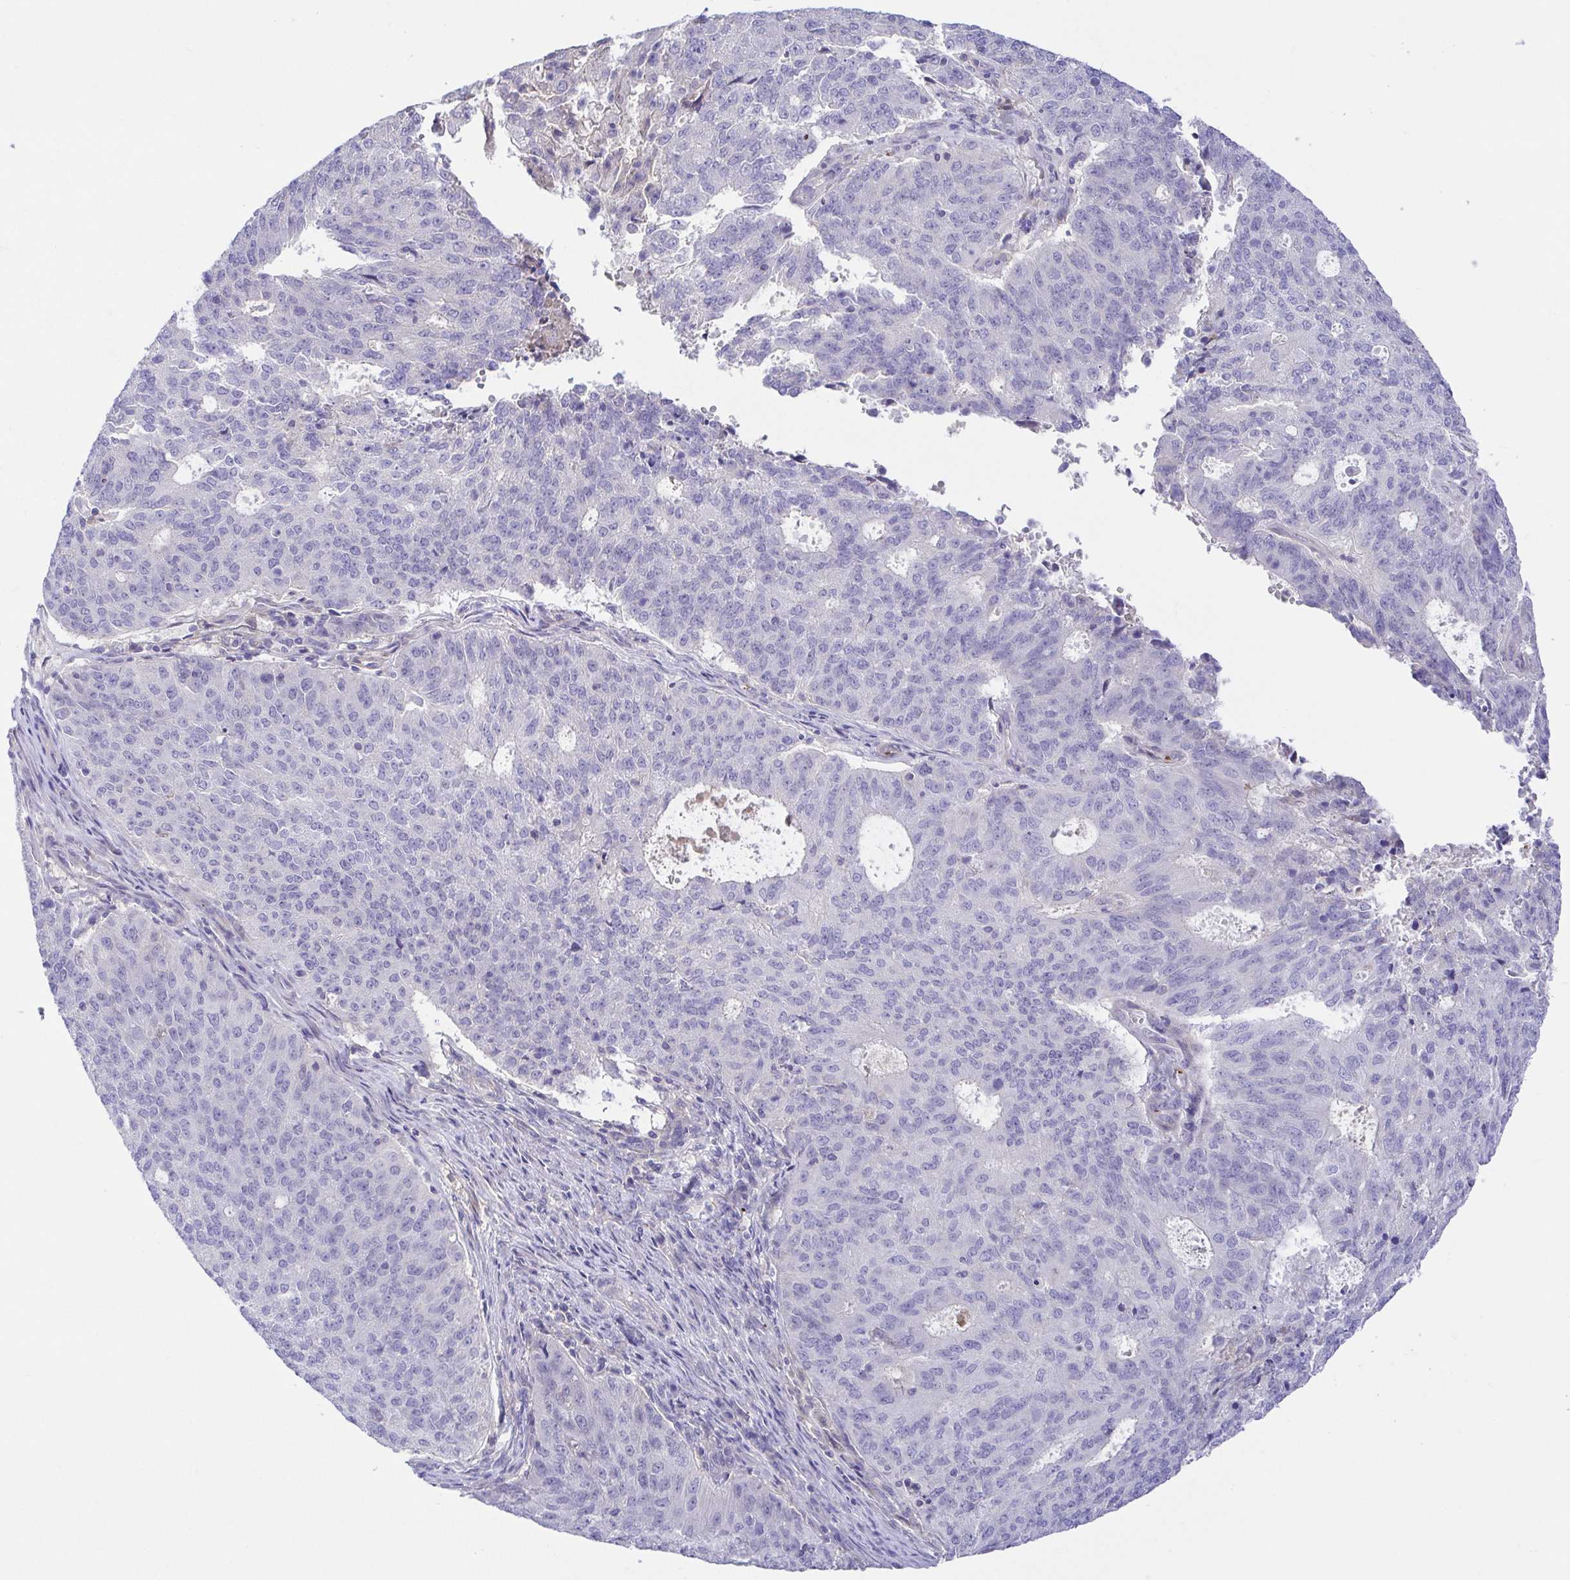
{"staining": {"intensity": "negative", "quantity": "none", "location": "none"}, "tissue": "endometrial cancer", "cell_type": "Tumor cells", "image_type": "cancer", "snomed": [{"axis": "morphology", "description": "Adenocarcinoma, NOS"}, {"axis": "topography", "description": "Endometrium"}], "caption": "High magnification brightfield microscopy of endometrial cancer (adenocarcinoma) stained with DAB (brown) and counterstained with hematoxylin (blue): tumor cells show no significant positivity.", "gene": "PRR14L", "patient": {"sex": "female", "age": 82}}